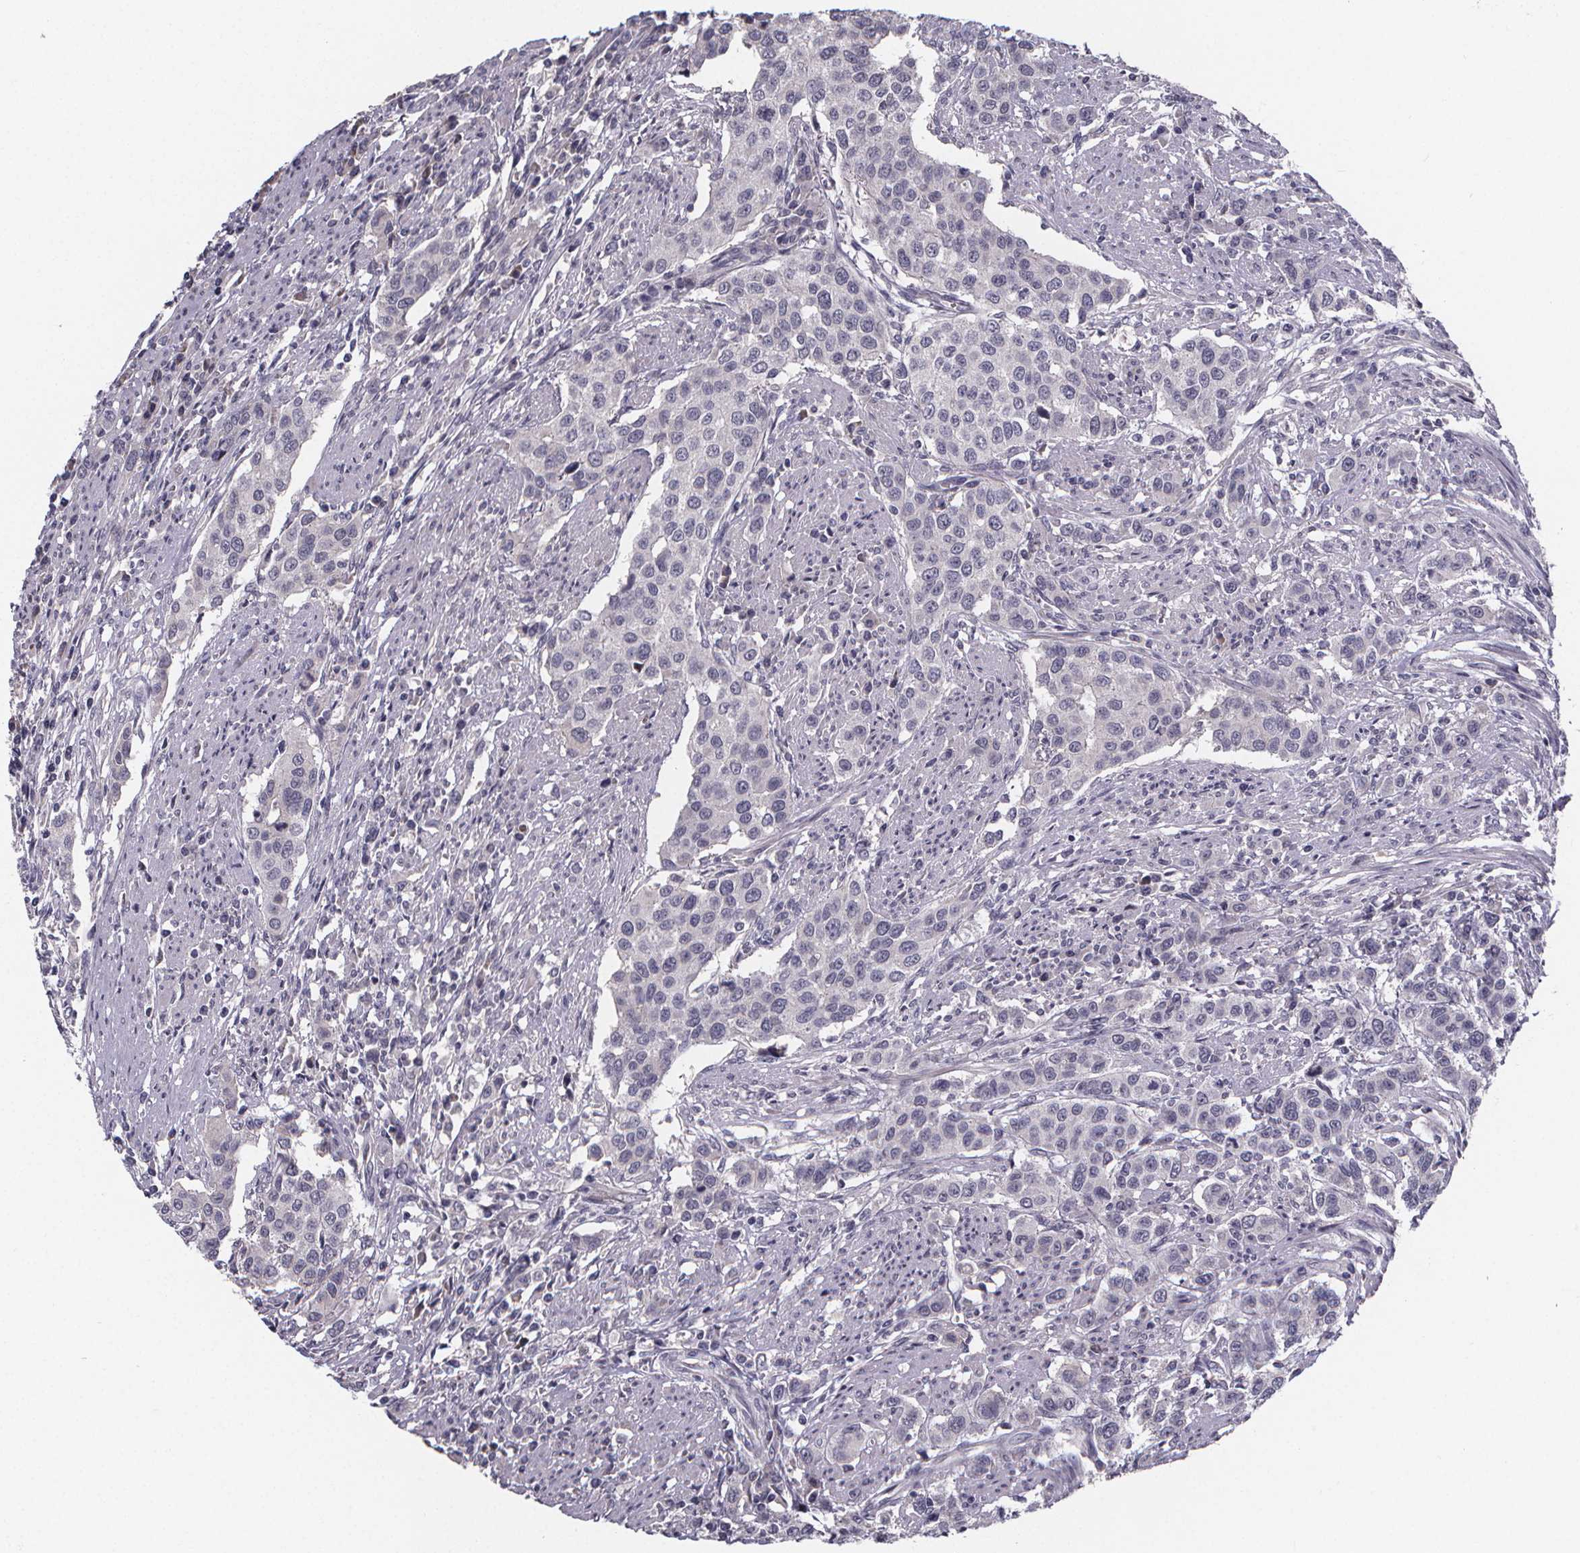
{"staining": {"intensity": "negative", "quantity": "none", "location": "none"}, "tissue": "urothelial cancer", "cell_type": "Tumor cells", "image_type": "cancer", "snomed": [{"axis": "morphology", "description": "Urothelial carcinoma, High grade"}, {"axis": "topography", "description": "Urinary bladder"}], "caption": "This is an IHC photomicrograph of urothelial carcinoma (high-grade). There is no expression in tumor cells.", "gene": "AGT", "patient": {"sex": "female", "age": 58}}